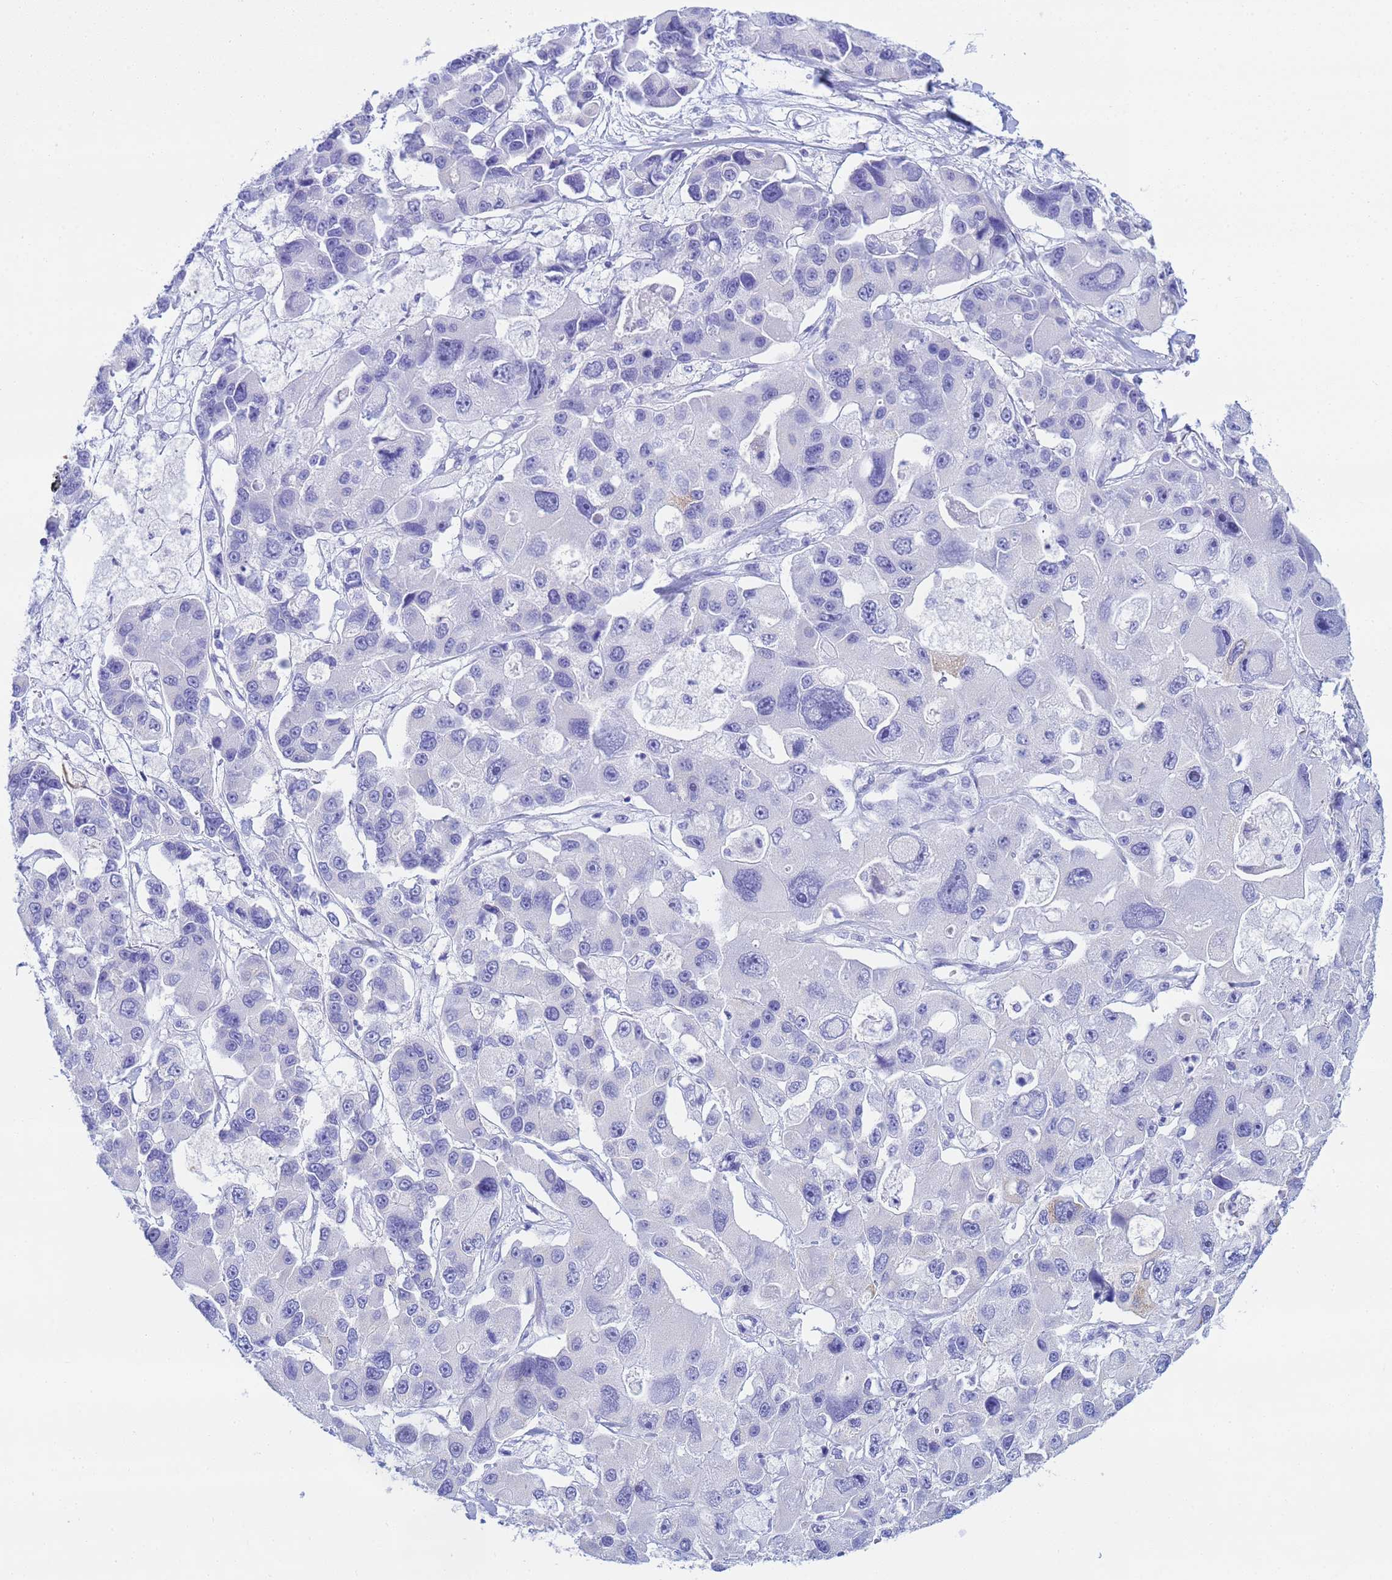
{"staining": {"intensity": "negative", "quantity": "none", "location": "none"}, "tissue": "lung cancer", "cell_type": "Tumor cells", "image_type": "cancer", "snomed": [{"axis": "morphology", "description": "Adenocarcinoma, NOS"}, {"axis": "topography", "description": "Lung"}], "caption": "An image of lung cancer (adenocarcinoma) stained for a protein displays no brown staining in tumor cells.", "gene": "AQP12A", "patient": {"sex": "female", "age": 54}}